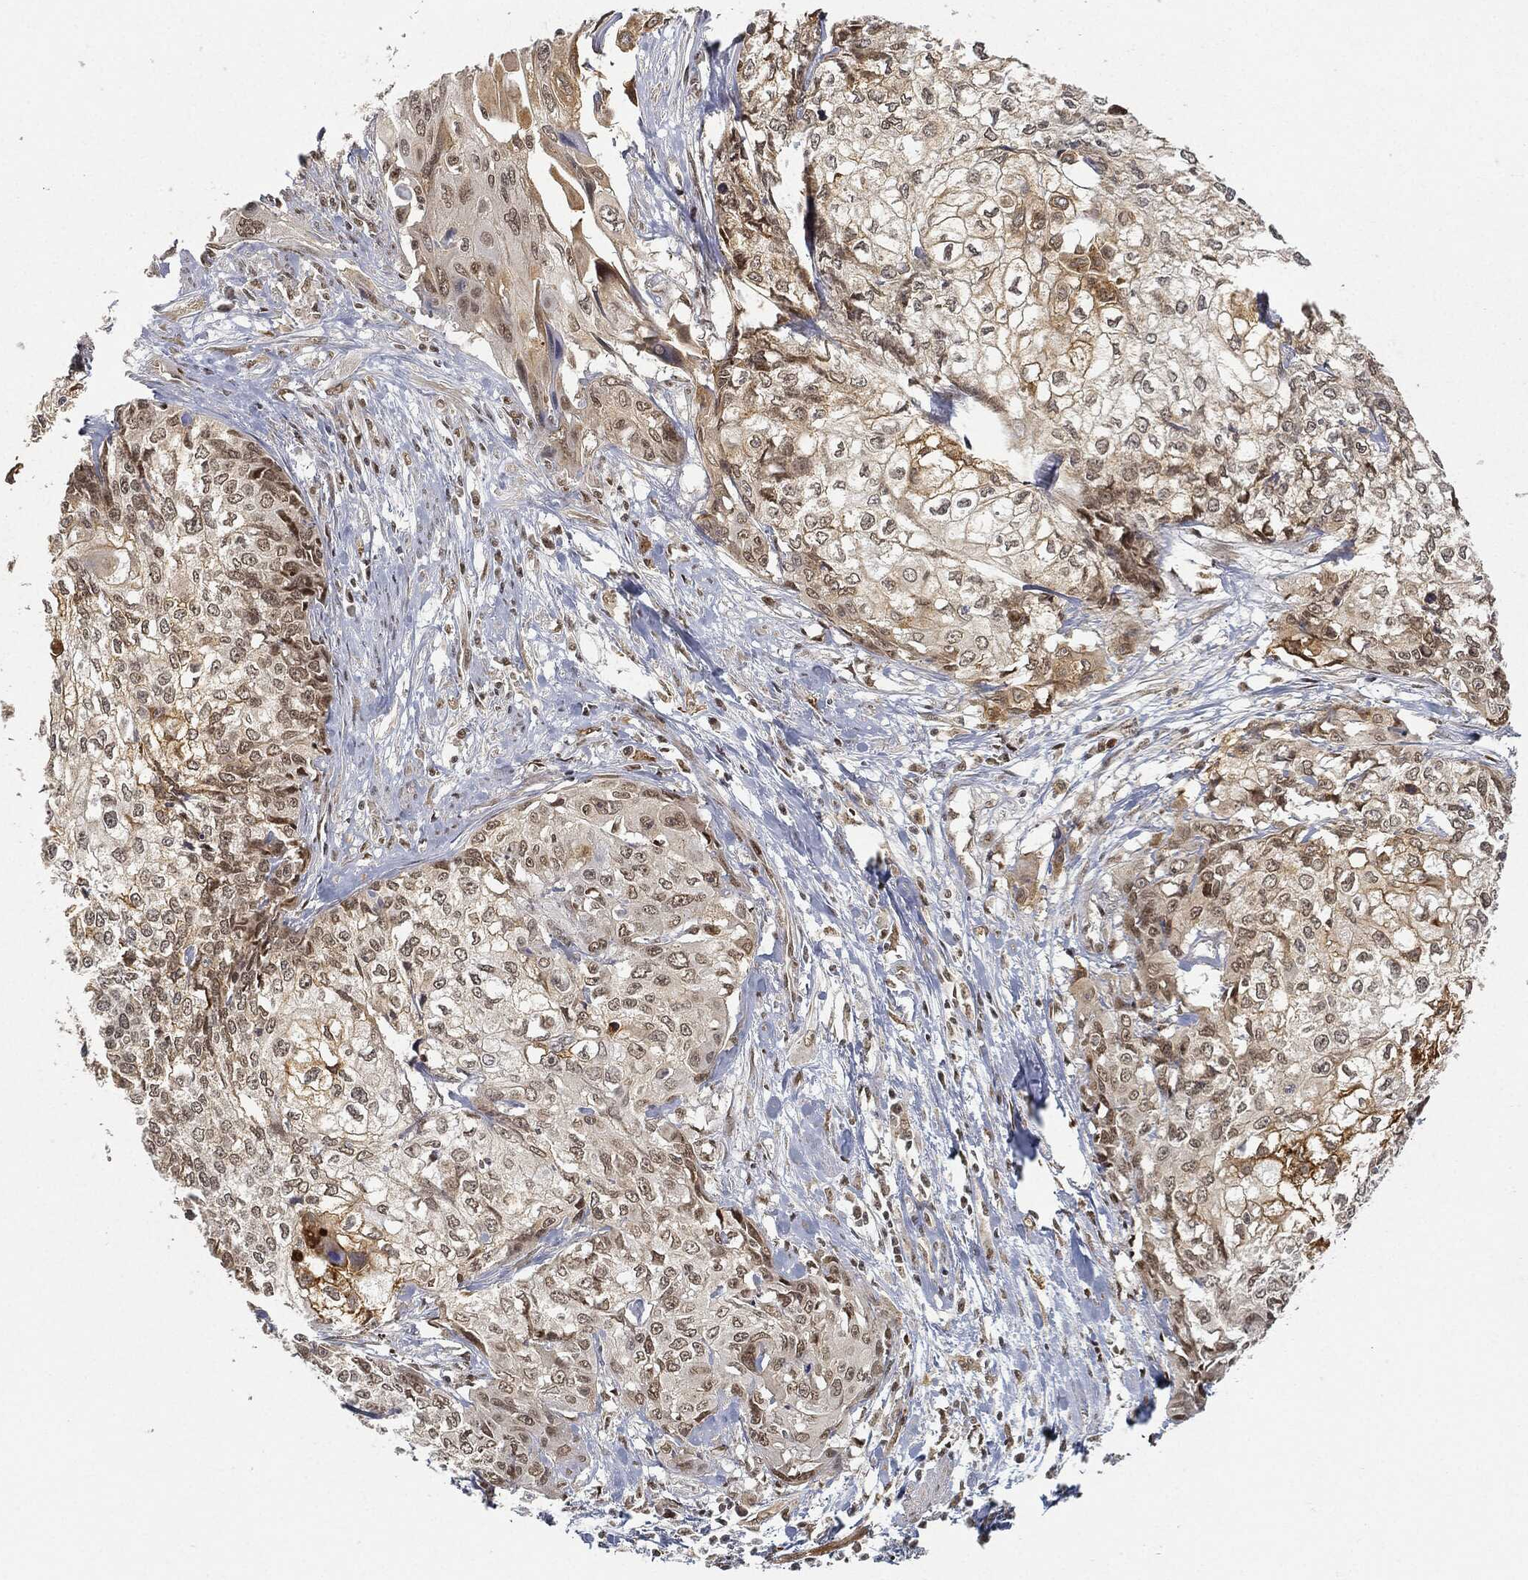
{"staining": {"intensity": "moderate", "quantity": "<25%", "location": "cytoplasmic/membranous,nuclear"}, "tissue": "cervical cancer", "cell_type": "Tumor cells", "image_type": "cancer", "snomed": [{"axis": "morphology", "description": "Squamous cell carcinoma, NOS"}, {"axis": "topography", "description": "Cervix"}], "caption": "IHC image of neoplastic tissue: human squamous cell carcinoma (cervical) stained using immunohistochemistry (IHC) reveals low levels of moderate protein expression localized specifically in the cytoplasmic/membranous and nuclear of tumor cells, appearing as a cytoplasmic/membranous and nuclear brown color.", "gene": "CIB1", "patient": {"sex": "female", "age": 58}}